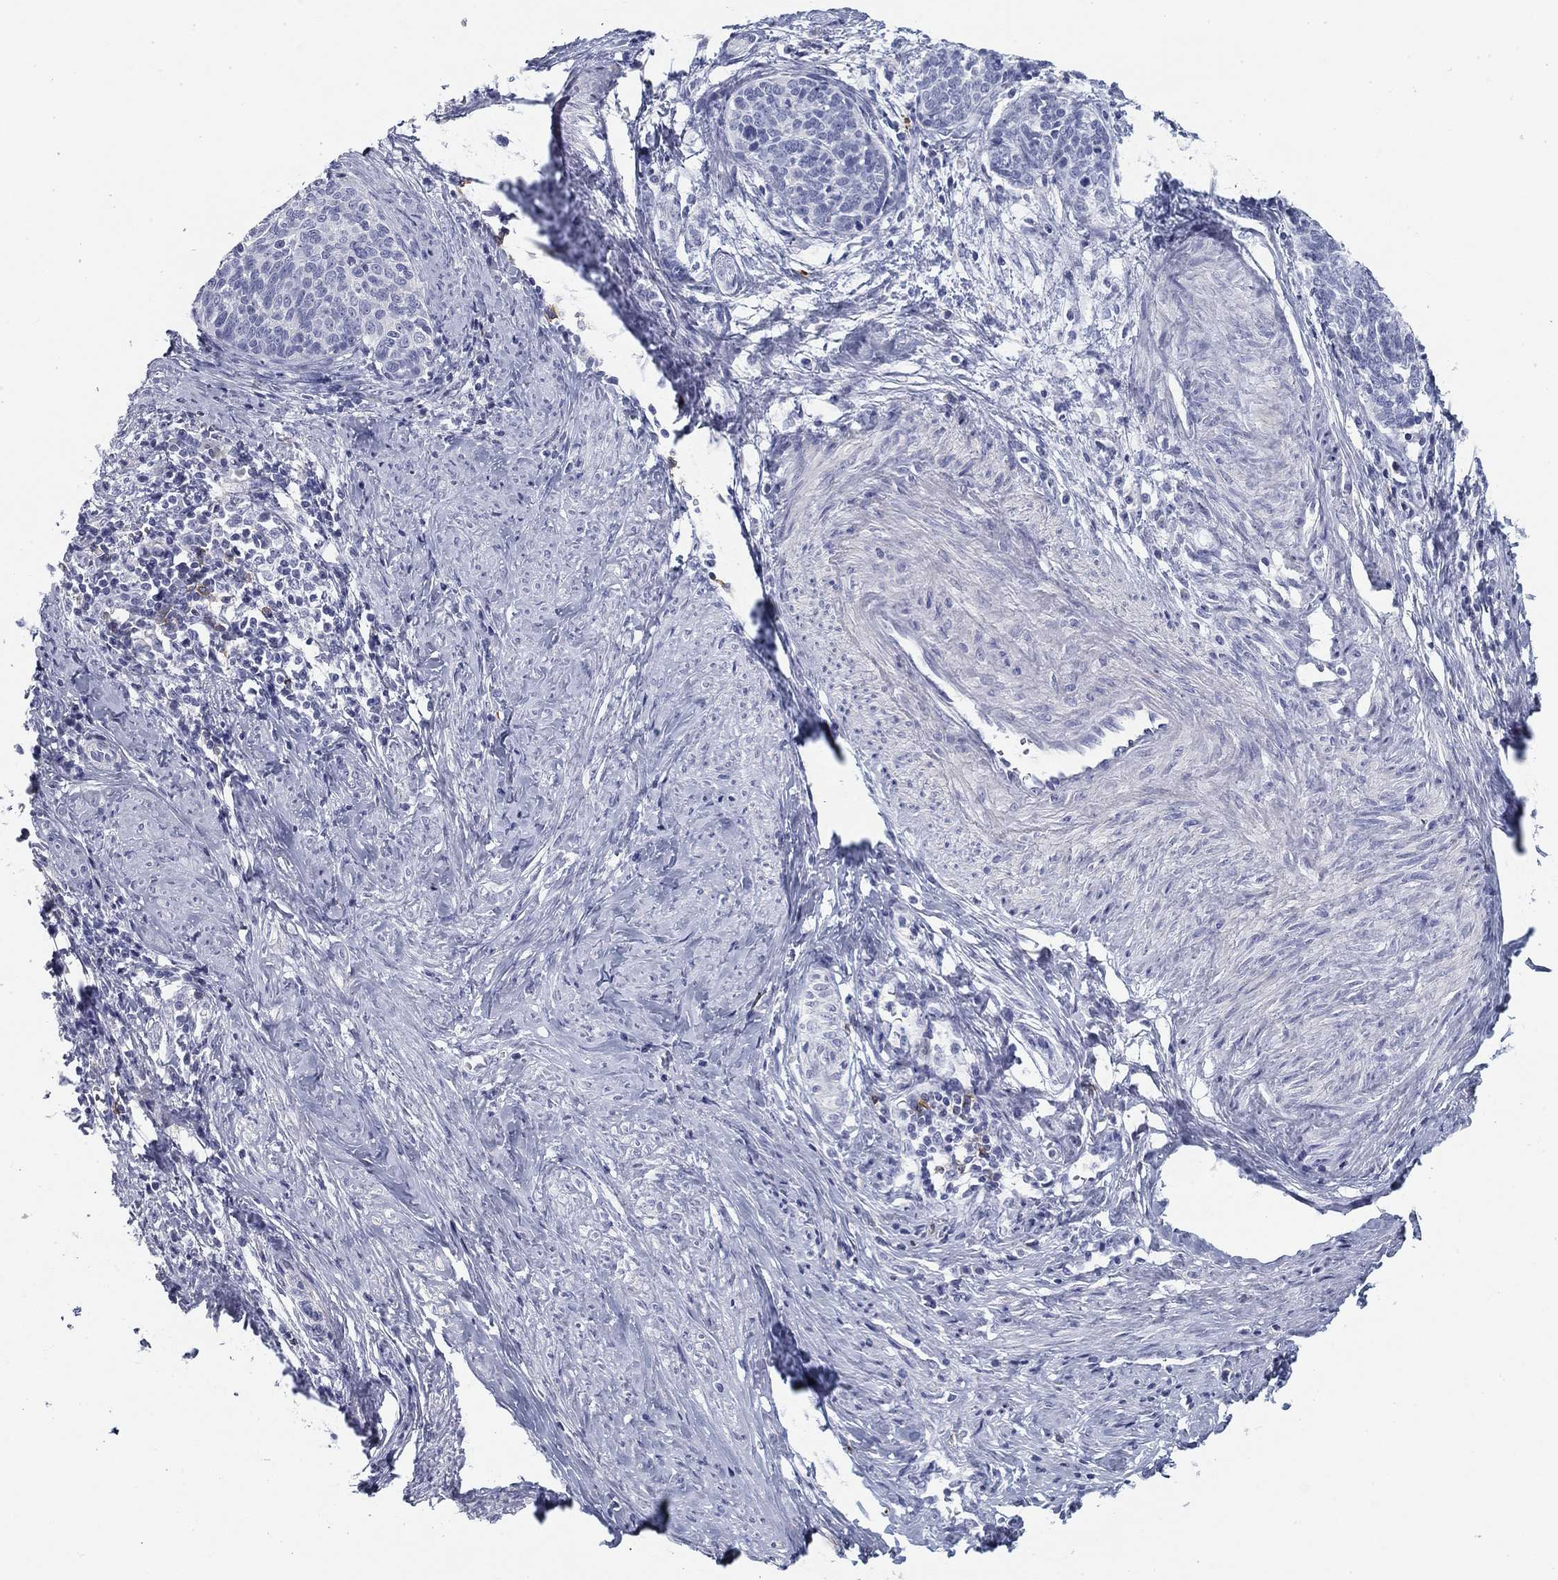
{"staining": {"intensity": "negative", "quantity": "none", "location": "none"}, "tissue": "cervical cancer", "cell_type": "Tumor cells", "image_type": "cancer", "snomed": [{"axis": "morphology", "description": "Normal tissue, NOS"}, {"axis": "morphology", "description": "Squamous cell carcinoma, NOS"}, {"axis": "topography", "description": "Cervix"}], "caption": "The immunohistochemistry histopathology image has no significant staining in tumor cells of squamous cell carcinoma (cervical) tissue. (DAB IHC visualized using brightfield microscopy, high magnification).", "gene": "CD79B", "patient": {"sex": "female", "age": 39}}